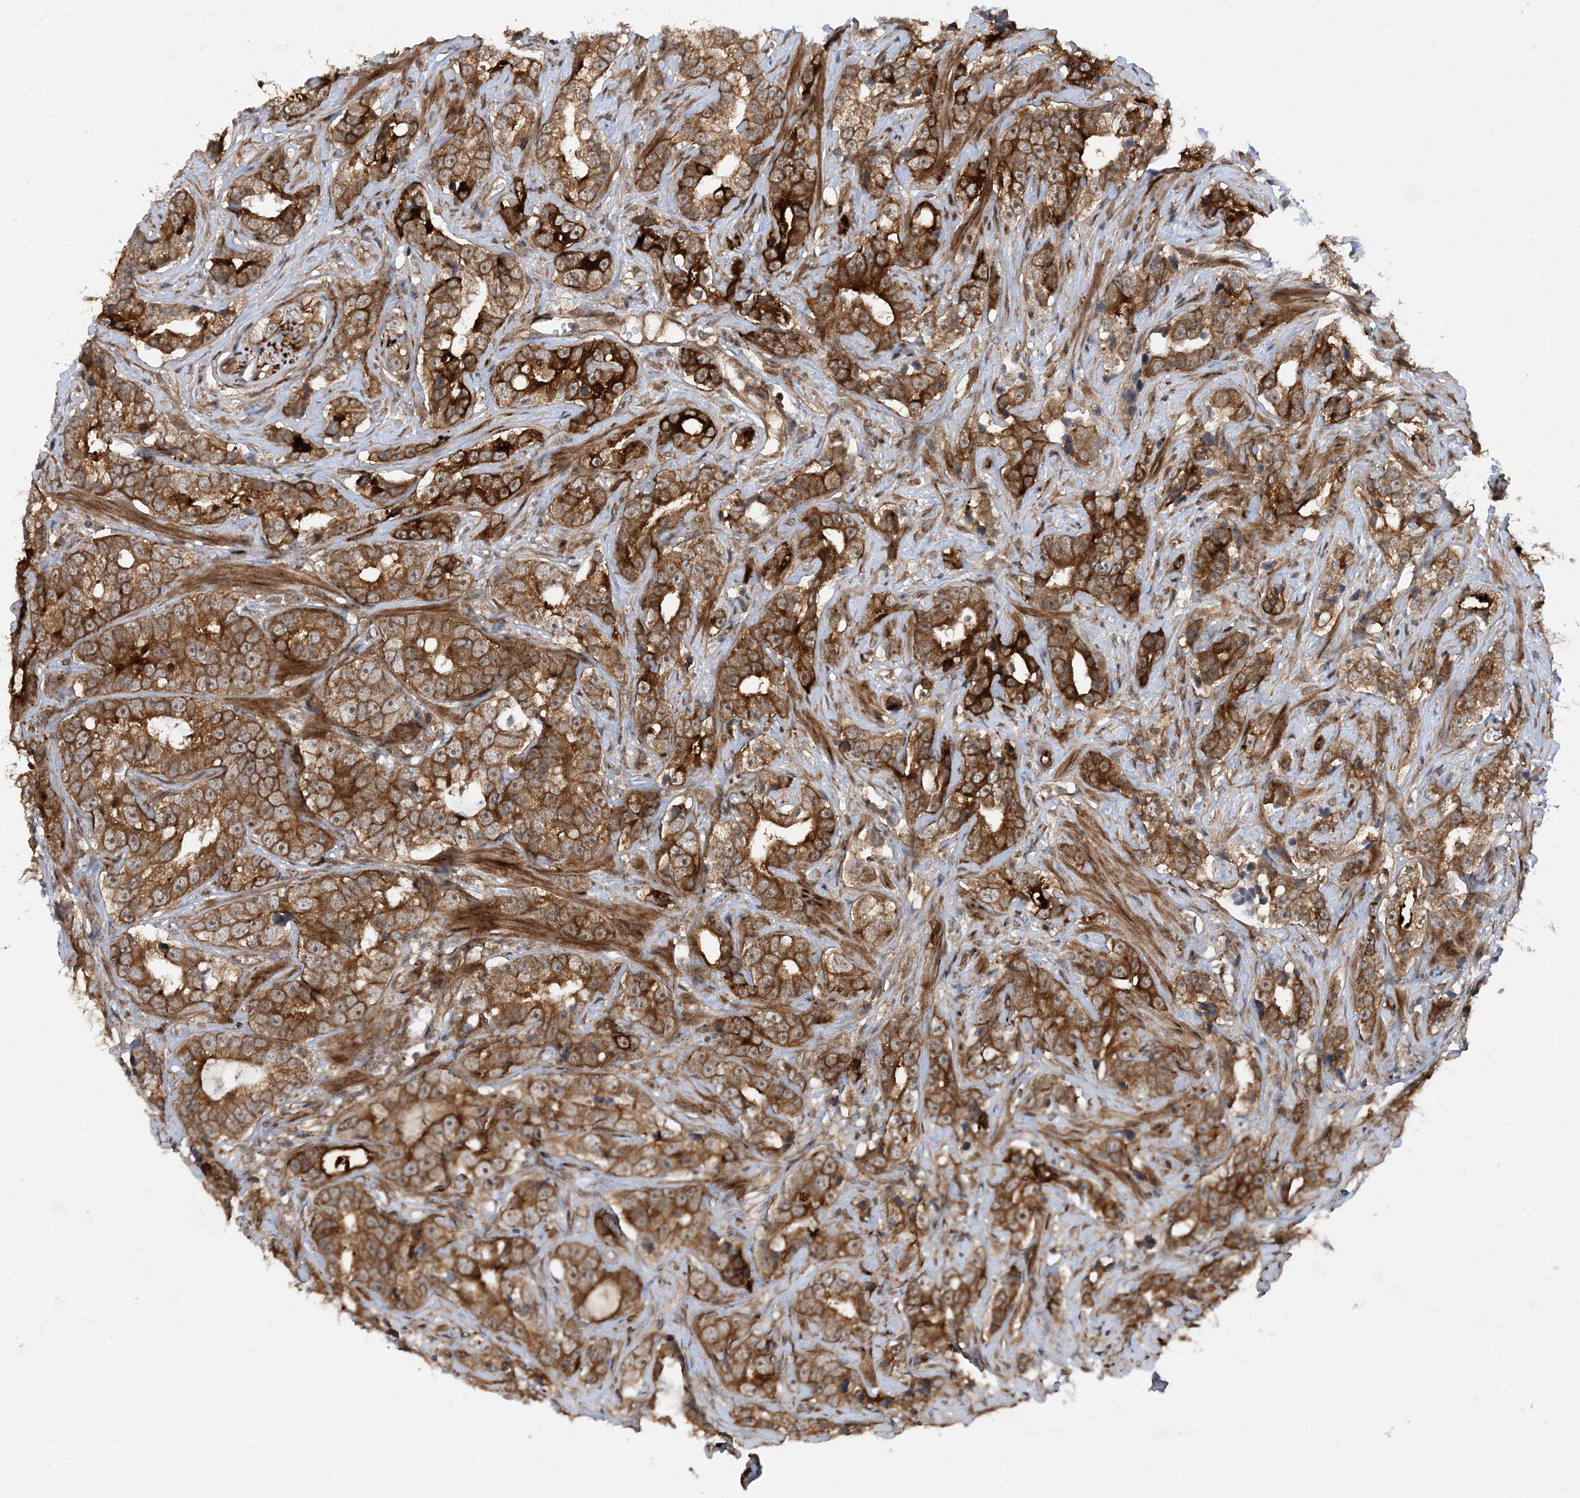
{"staining": {"intensity": "strong", "quantity": ">75%", "location": "cytoplasmic/membranous"}, "tissue": "prostate cancer", "cell_type": "Tumor cells", "image_type": "cancer", "snomed": [{"axis": "morphology", "description": "Adenocarcinoma, High grade"}, {"axis": "topography", "description": "Prostate"}], "caption": "DAB immunohistochemical staining of adenocarcinoma (high-grade) (prostate) reveals strong cytoplasmic/membranous protein staining in about >75% of tumor cells.", "gene": "HEMK1", "patient": {"sex": "male", "age": 62}}